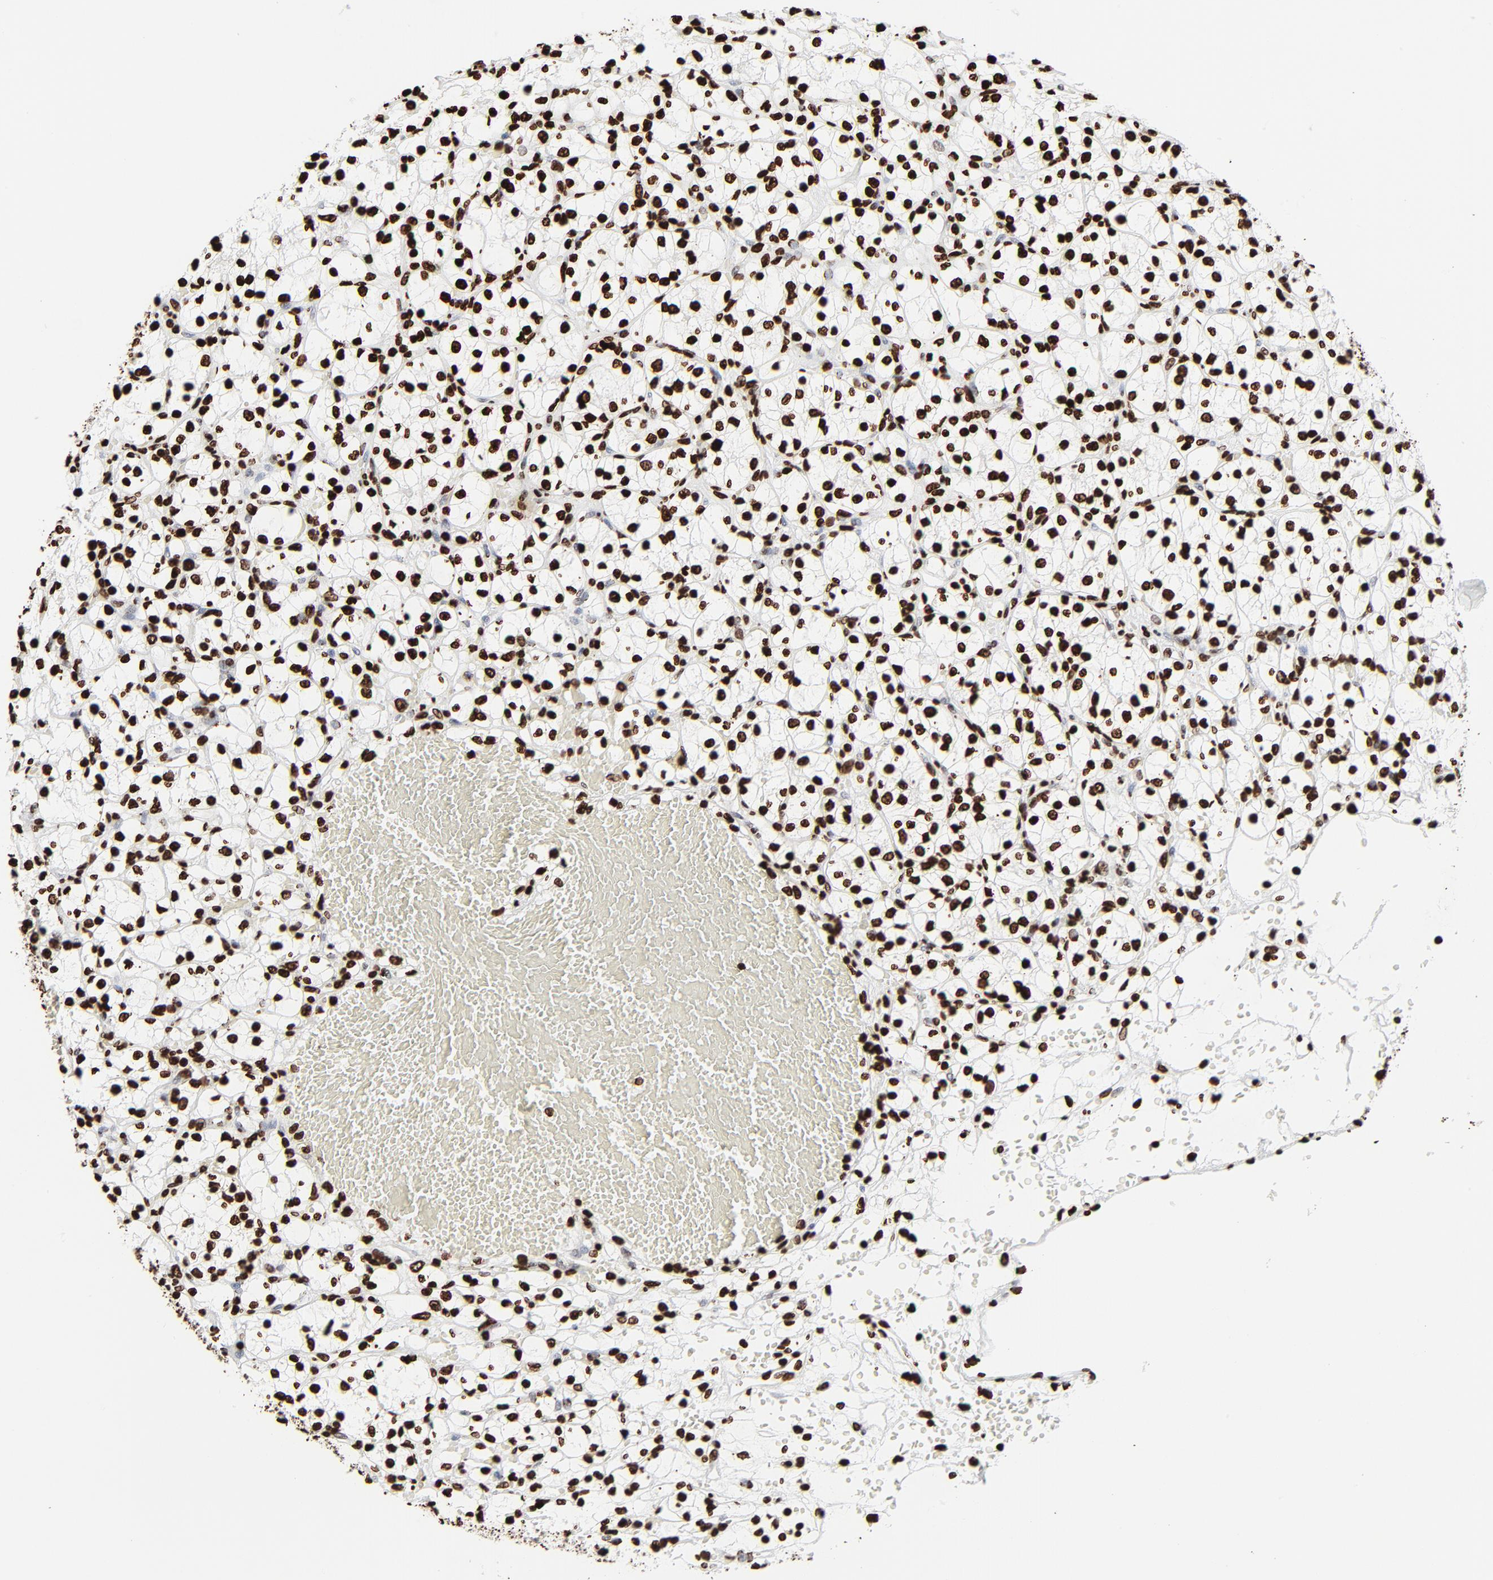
{"staining": {"intensity": "strong", "quantity": ">75%", "location": "nuclear"}, "tissue": "renal cancer", "cell_type": "Tumor cells", "image_type": "cancer", "snomed": [{"axis": "morphology", "description": "Adenocarcinoma, NOS"}, {"axis": "topography", "description": "Kidney"}], "caption": "Immunohistochemical staining of adenocarcinoma (renal) reveals strong nuclear protein positivity in about >75% of tumor cells.", "gene": "H3-4", "patient": {"sex": "female", "age": 60}}